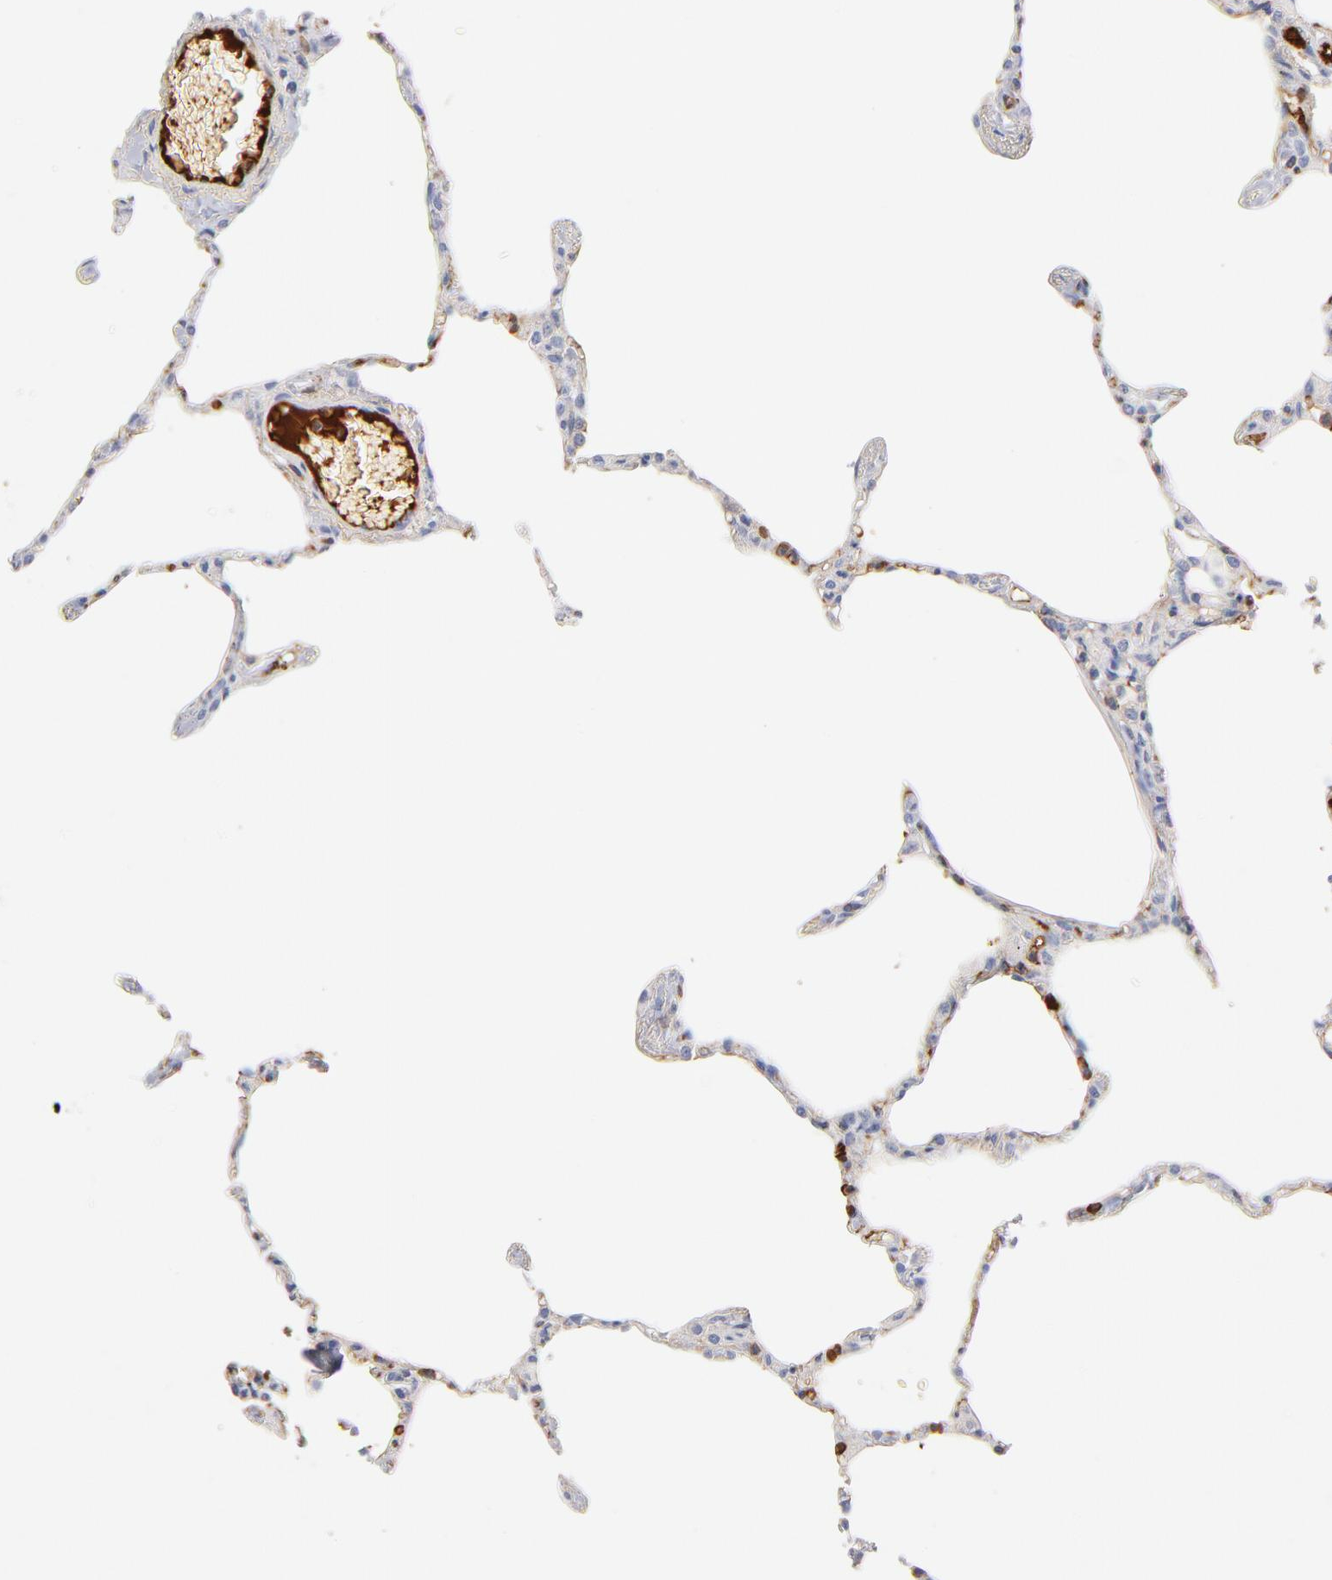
{"staining": {"intensity": "negative", "quantity": "none", "location": "none"}, "tissue": "lung", "cell_type": "Alveolar cells", "image_type": "normal", "snomed": [{"axis": "morphology", "description": "Normal tissue, NOS"}, {"axis": "topography", "description": "Lung"}], "caption": "High power microscopy image of an IHC micrograph of unremarkable lung, revealing no significant expression in alveolar cells.", "gene": "C3", "patient": {"sex": "female", "age": 49}}